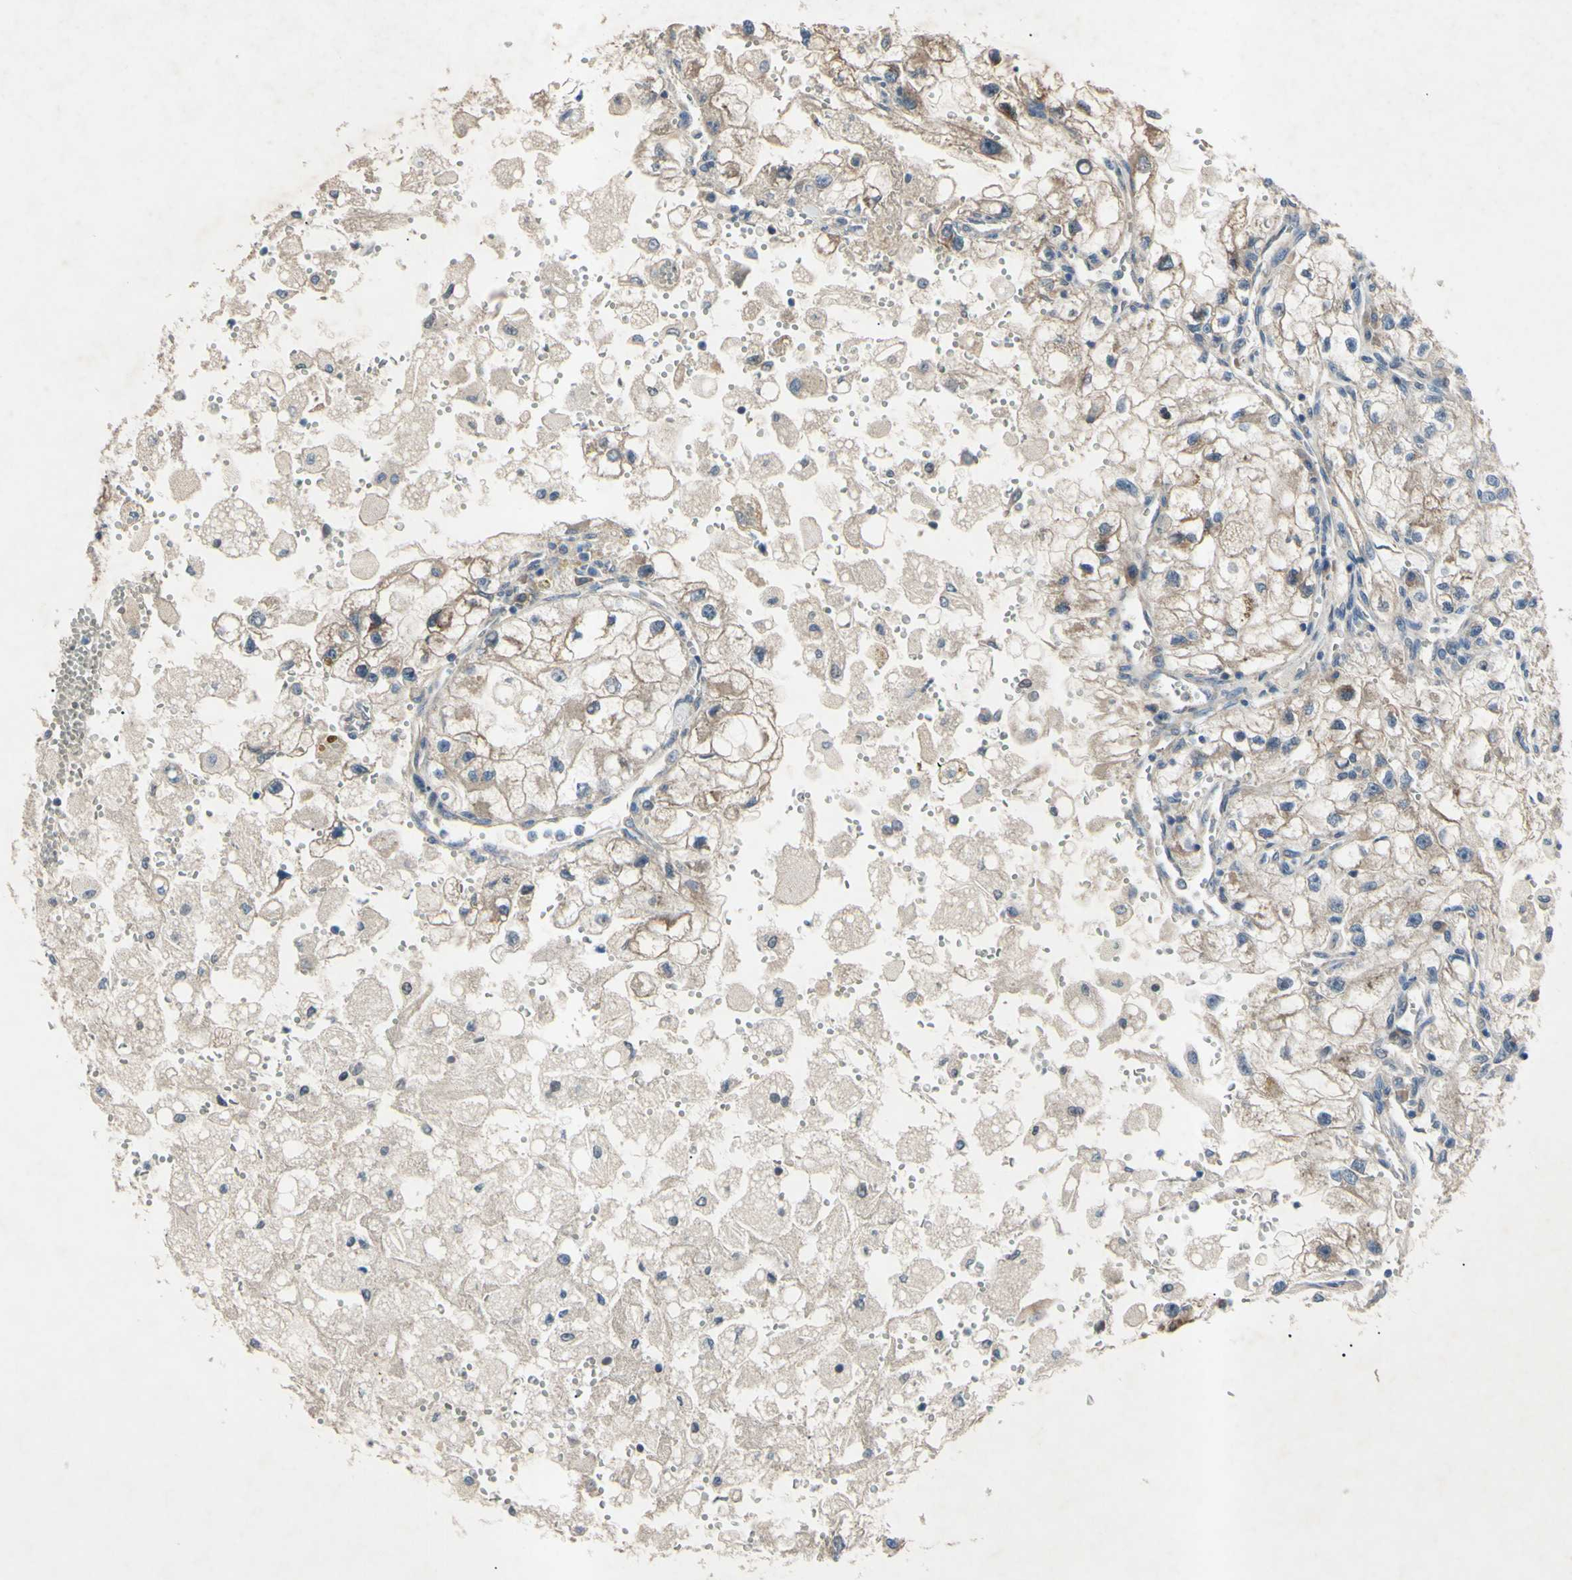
{"staining": {"intensity": "moderate", "quantity": ">75%", "location": "cytoplasmic/membranous"}, "tissue": "renal cancer", "cell_type": "Tumor cells", "image_type": "cancer", "snomed": [{"axis": "morphology", "description": "Adenocarcinoma, NOS"}, {"axis": "topography", "description": "Kidney"}], "caption": "Protein staining shows moderate cytoplasmic/membranous expression in about >75% of tumor cells in renal adenocarcinoma.", "gene": "HILPDA", "patient": {"sex": "female", "age": 70}}